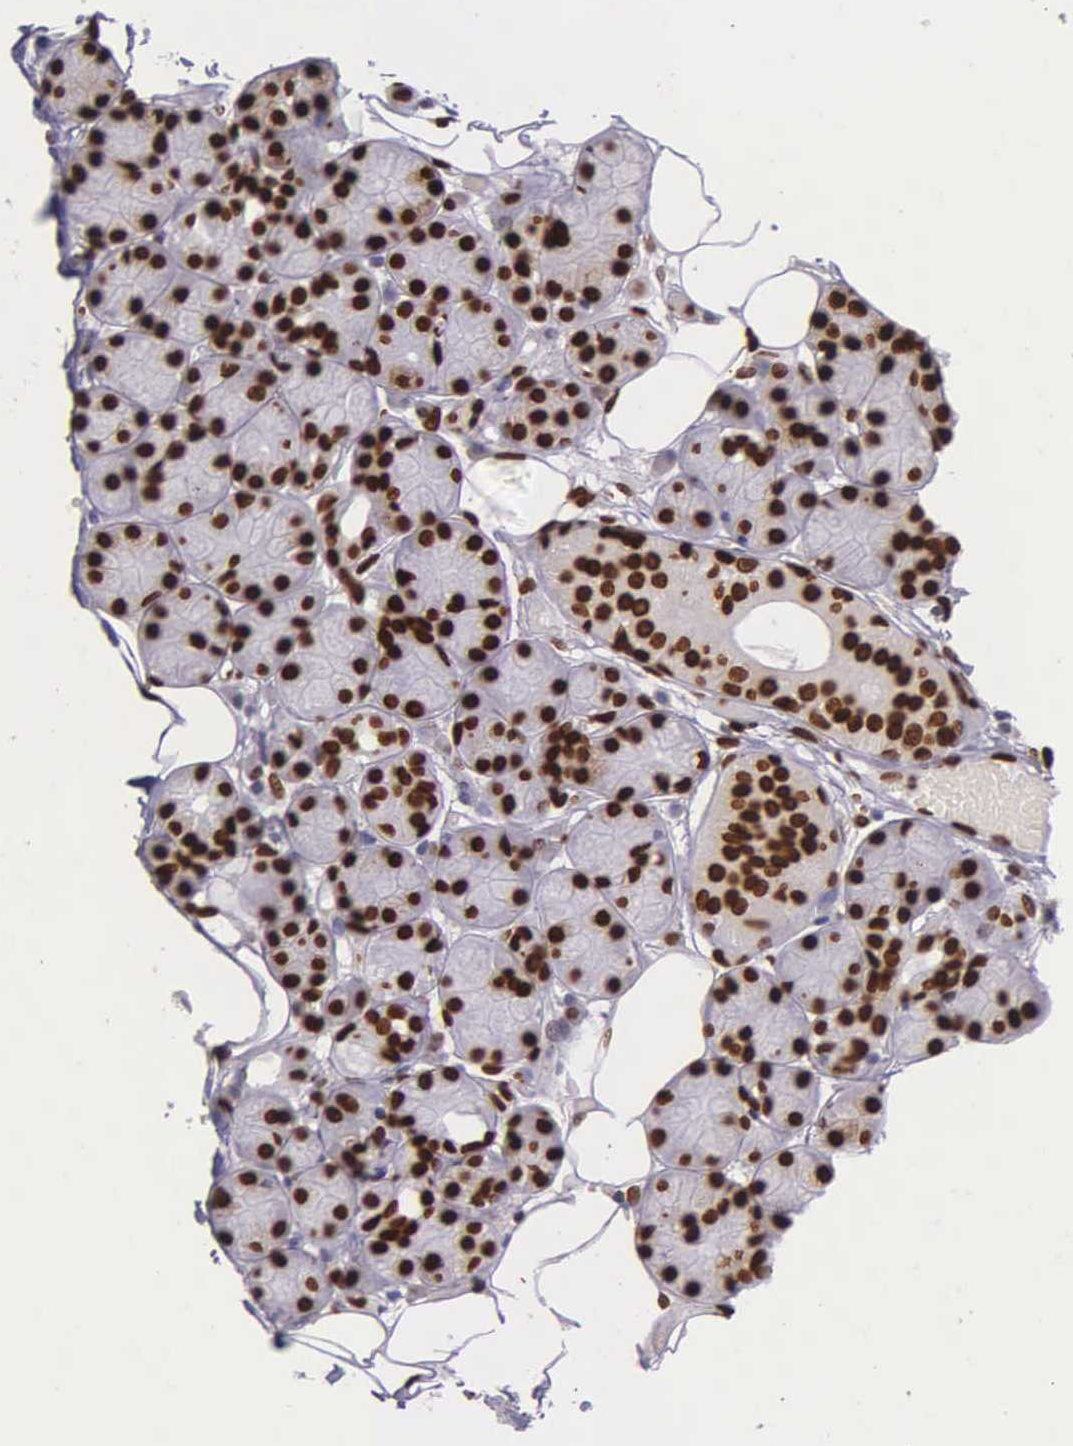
{"staining": {"intensity": "strong", "quantity": ">75%", "location": "nuclear"}, "tissue": "salivary gland", "cell_type": "Glandular cells", "image_type": "normal", "snomed": [{"axis": "morphology", "description": "Normal tissue, NOS"}, {"axis": "topography", "description": "Salivary gland"}], "caption": "Benign salivary gland displays strong nuclear staining in approximately >75% of glandular cells.", "gene": "H1", "patient": {"sex": "male", "age": 54}}